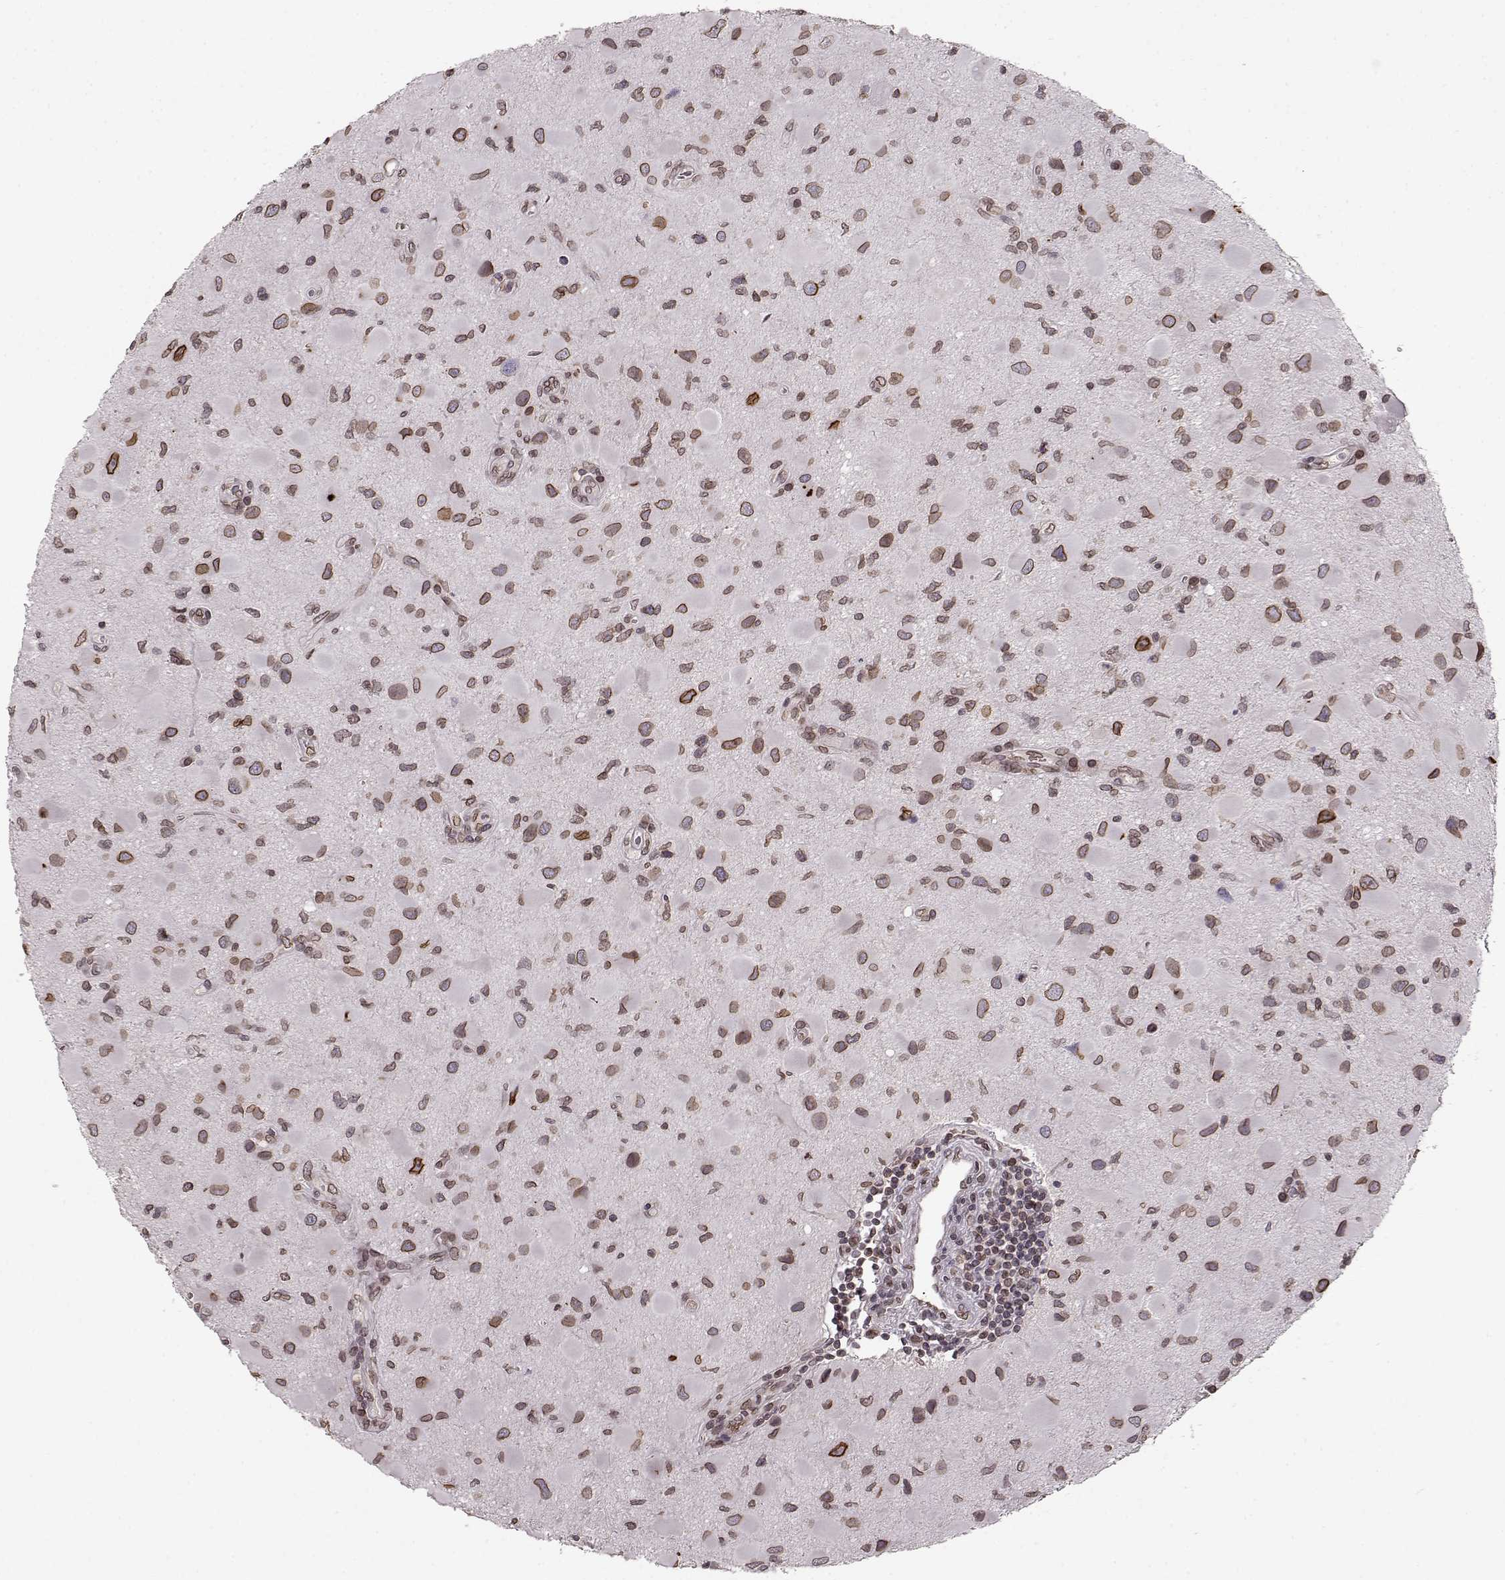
{"staining": {"intensity": "strong", "quantity": "<25%", "location": "cytoplasmic/membranous,nuclear"}, "tissue": "glioma", "cell_type": "Tumor cells", "image_type": "cancer", "snomed": [{"axis": "morphology", "description": "Glioma, malignant, Low grade"}, {"axis": "topography", "description": "Brain"}], "caption": "About <25% of tumor cells in glioma demonstrate strong cytoplasmic/membranous and nuclear protein expression as visualized by brown immunohistochemical staining.", "gene": "DCAF12", "patient": {"sex": "female", "age": 32}}